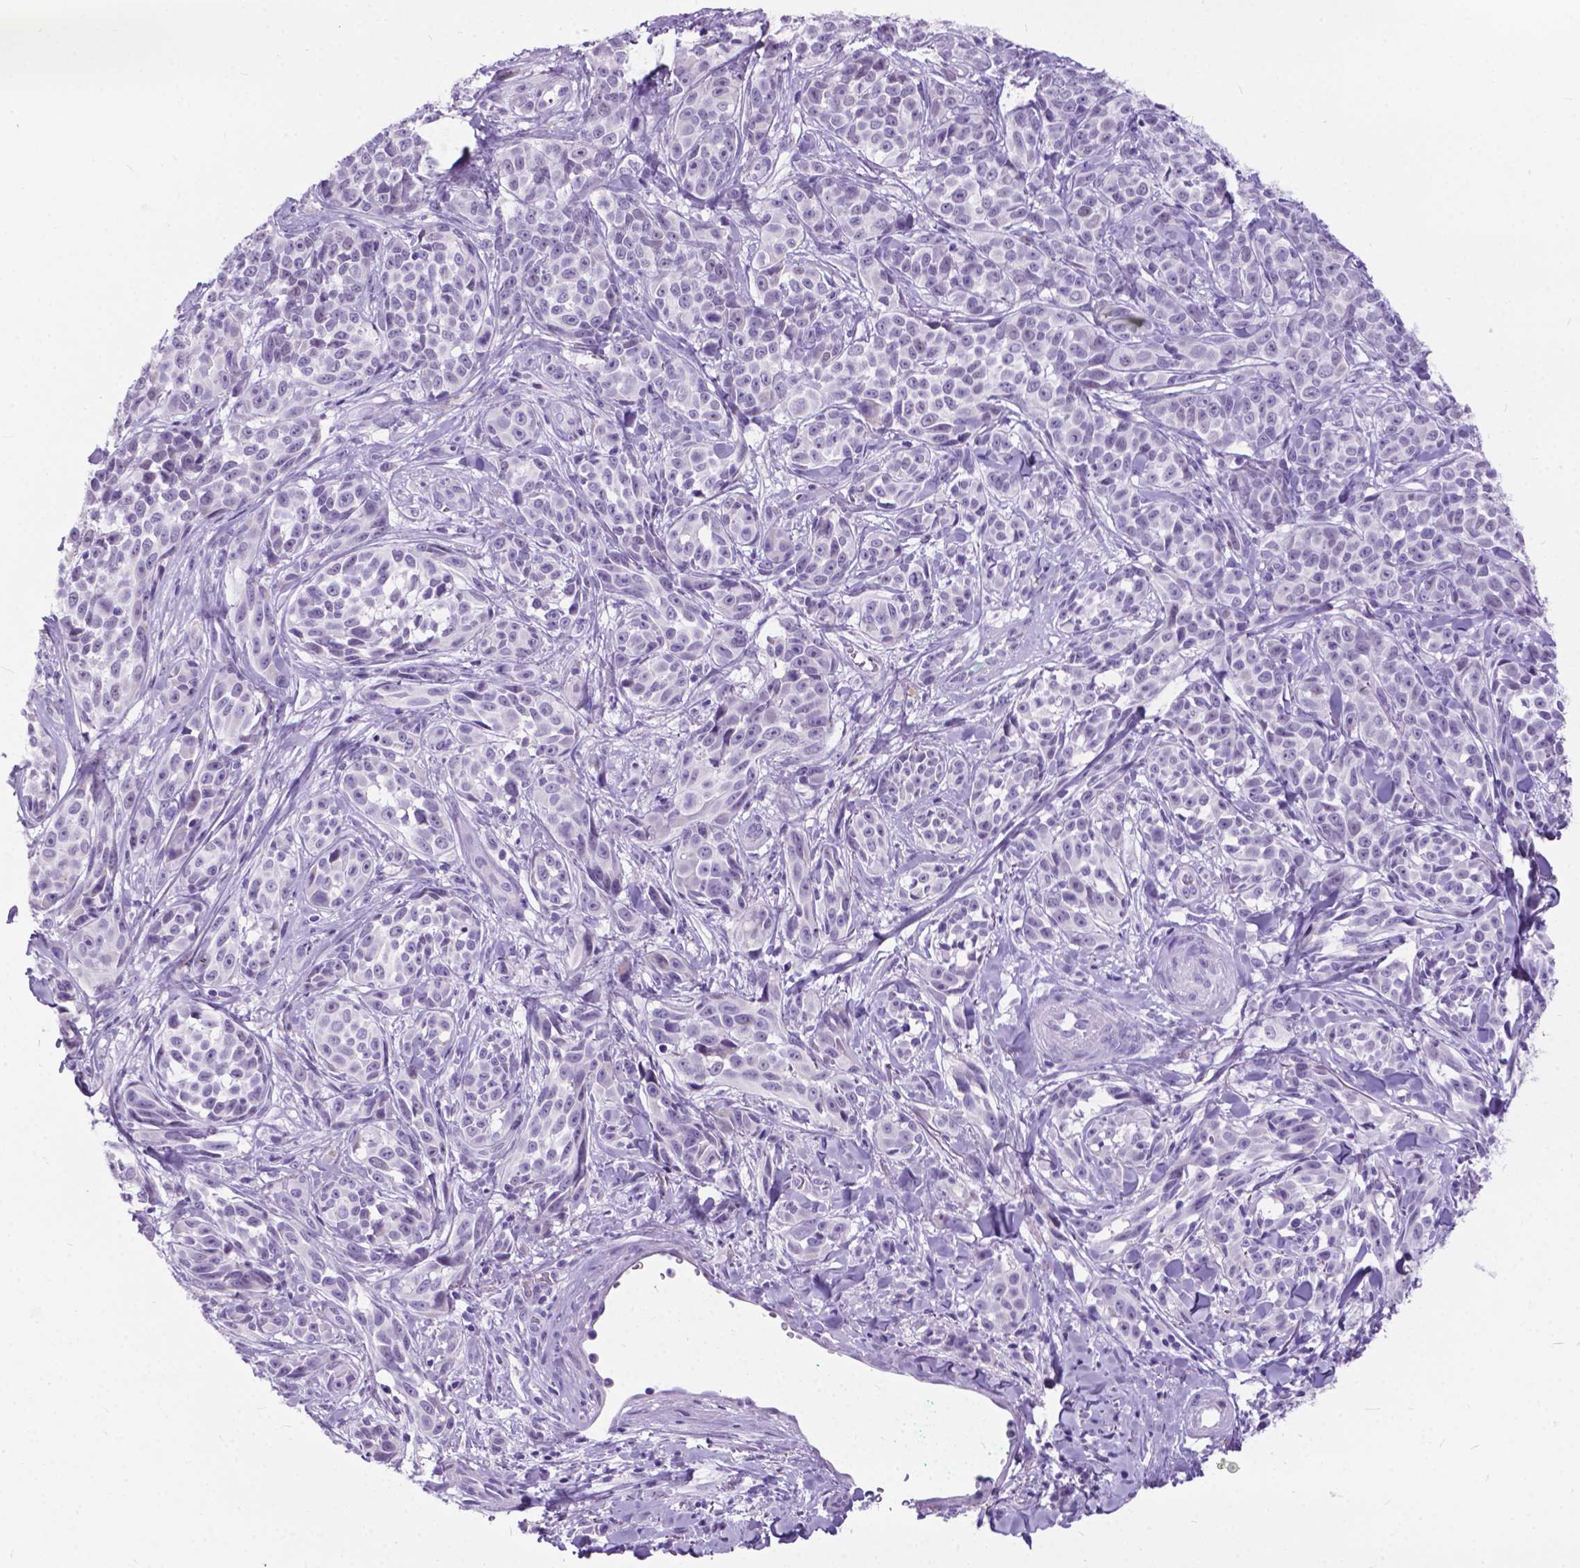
{"staining": {"intensity": "negative", "quantity": "none", "location": "none"}, "tissue": "melanoma", "cell_type": "Tumor cells", "image_type": "cancer", "snomed": [{"axis": "morphology", "description": "Malignant melanoma, NOS"}, {"axis": "topography", "description": "Skin"}], "caption": "Malignant melanoma stained for a protein using IHC displays no staining tumor cells.", "gene": "BSND", "patient": {"sex": "female", "age": 88}}